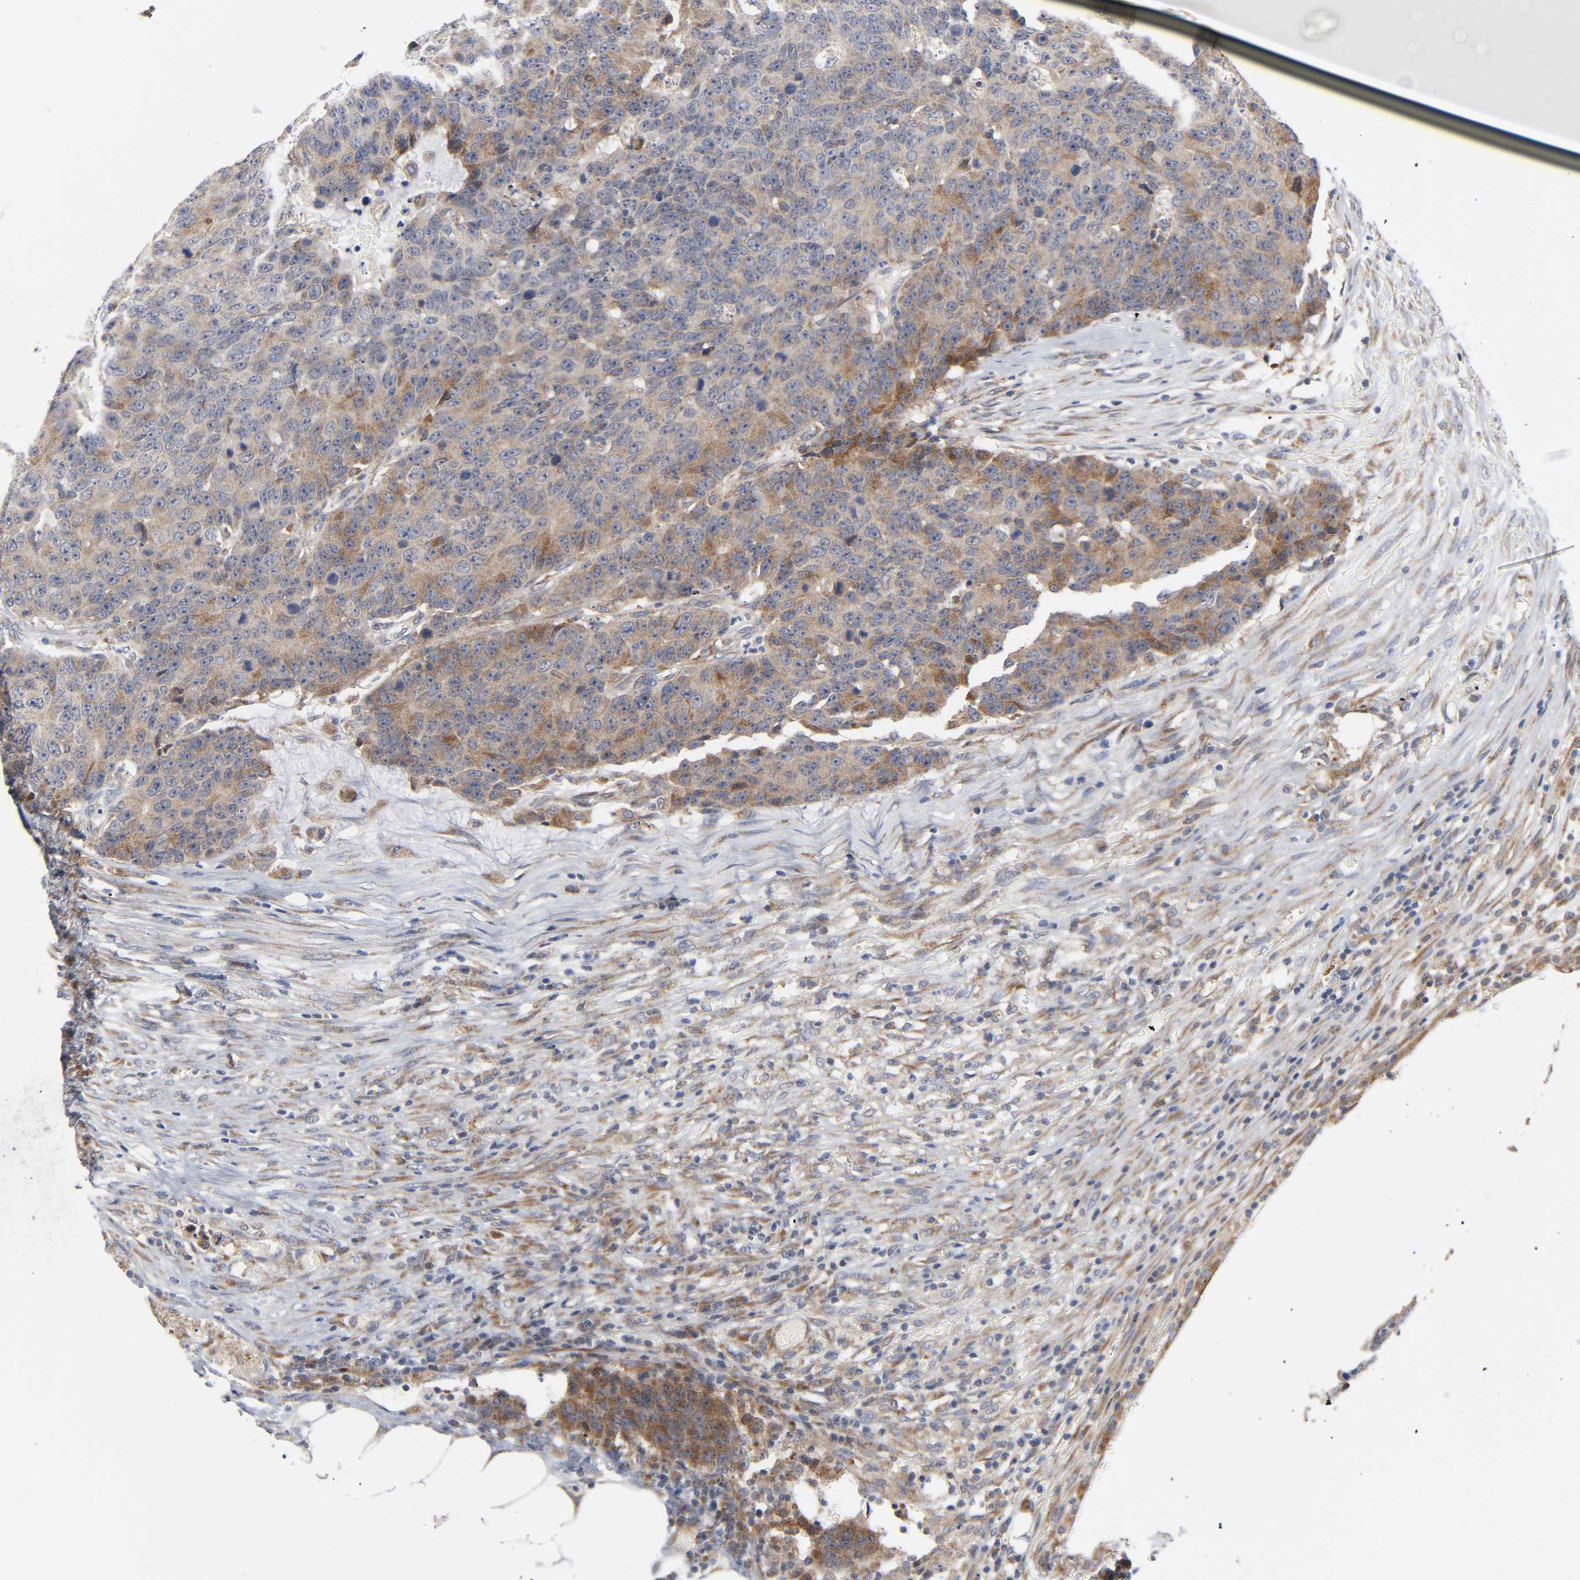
{"staining": {"intensity": "moderate", "quantity": ">75%", "location": "cytoplasmic/membranous"}, "tissue": "colorectal cancer", "cell_type": "Tumor cells", "image_type": "cancer", "snomed": [{"axis": "morphology", "description": "Adenocarcinoma, NOS"}, {"axis": "topography", "description": "Colon"}], "caption": "An image showing moderate cytoplasmic/membranous expression in approximately >75% of tumor cells in adenocarcinoma (colorectal), as visualized by brown immunohistochemical staining.", "gene": "BAX", "patient": {"sex": "female", "age": 86}}